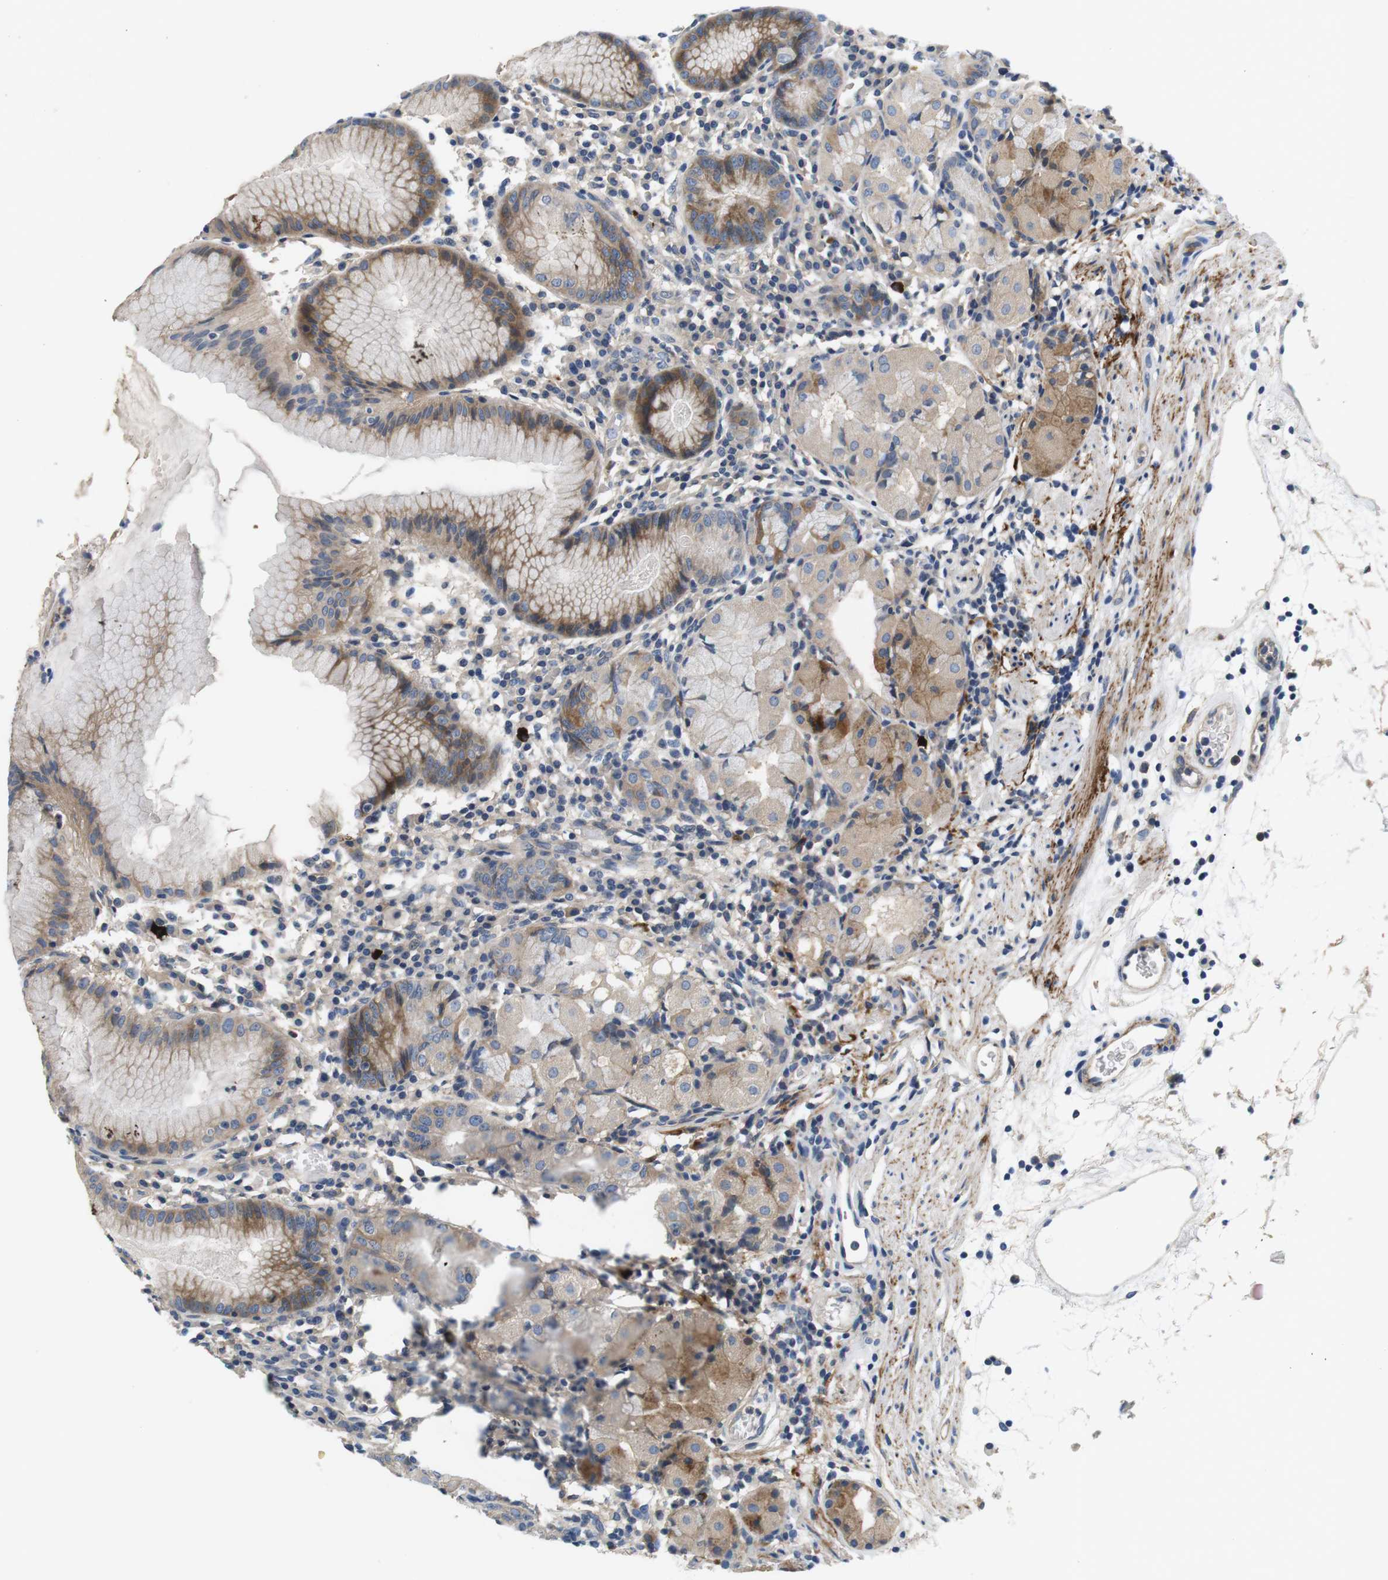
{"staining": {"intensity": "moderate", "quantity": "<25%", "location": "cytoplasmic/membranous"}, "tissue": "stomach", "cell_type": "Glandular cells", "image_type": "normal", "snomed": [{"axis": "morphology", "description": "Normal tissue, NOS"}, {"axis": "topography", "description": "Stomach"}, {"axis": "topography", "description": "Stomach, lower"}], "caption": "Glandular cells show low levels of moderate cytoplasmic/membranous expression in approximately <25% of cells in normal human stomach.", "gene": "SLC30A1", "patient": {"sex": "female", "age": 75}}